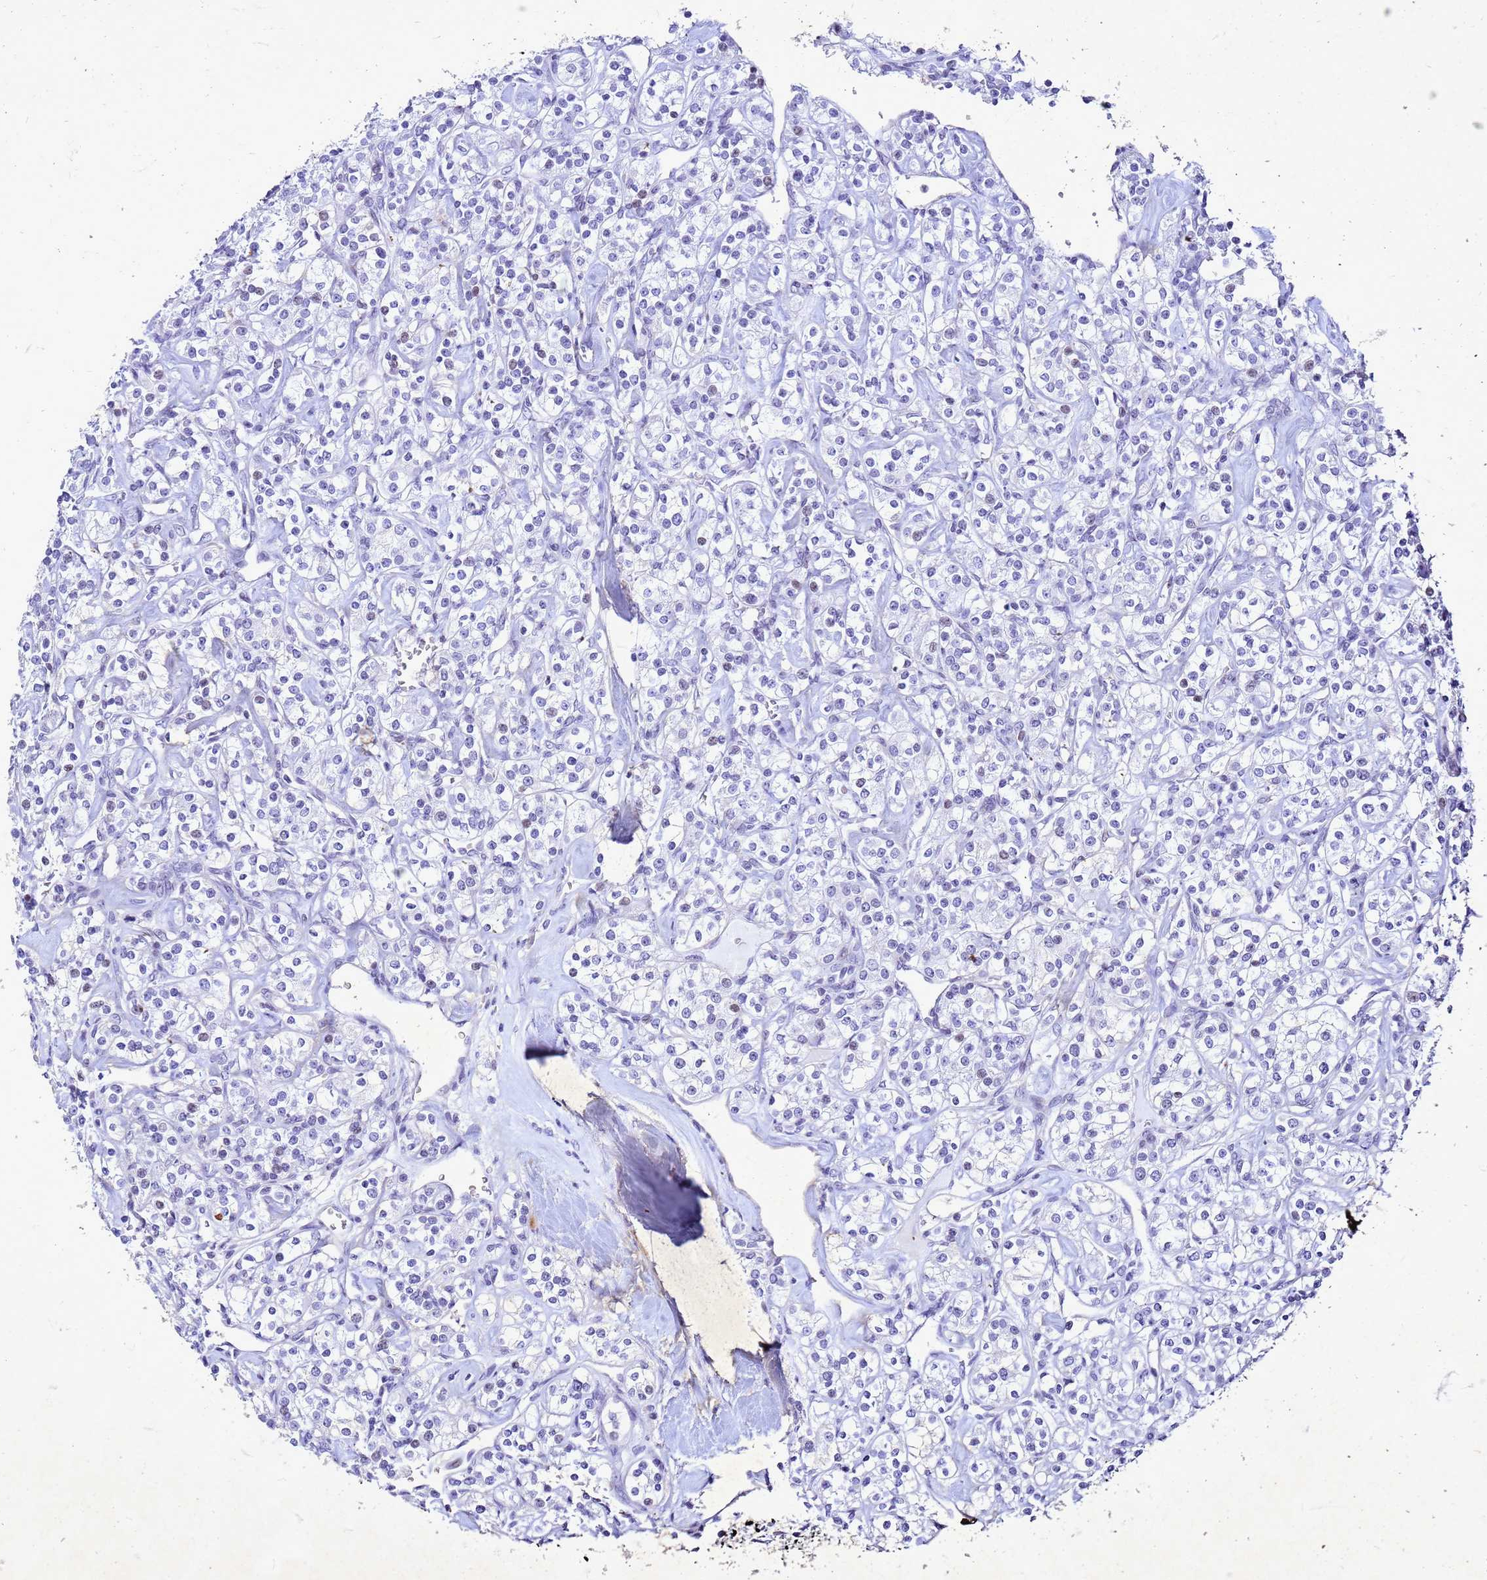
{"staining": {"intensity": "negative", "quantity": "none", "location": "none"}, "tissue": "renal cancer", "cell_type": "Tumor cells", "image_type": "cancer", "snomed": [{"axis": "morphology", "description": "Adenocarcinoma, NOS"}, {"axis": "topography", "description": "Kidney"}], "caption": "Renal cancer was stained to show a protein in brown. There is no significant staining in tumor cells.", "gene": "COPS9", "patient": {"sex": "male", "age": 77}}